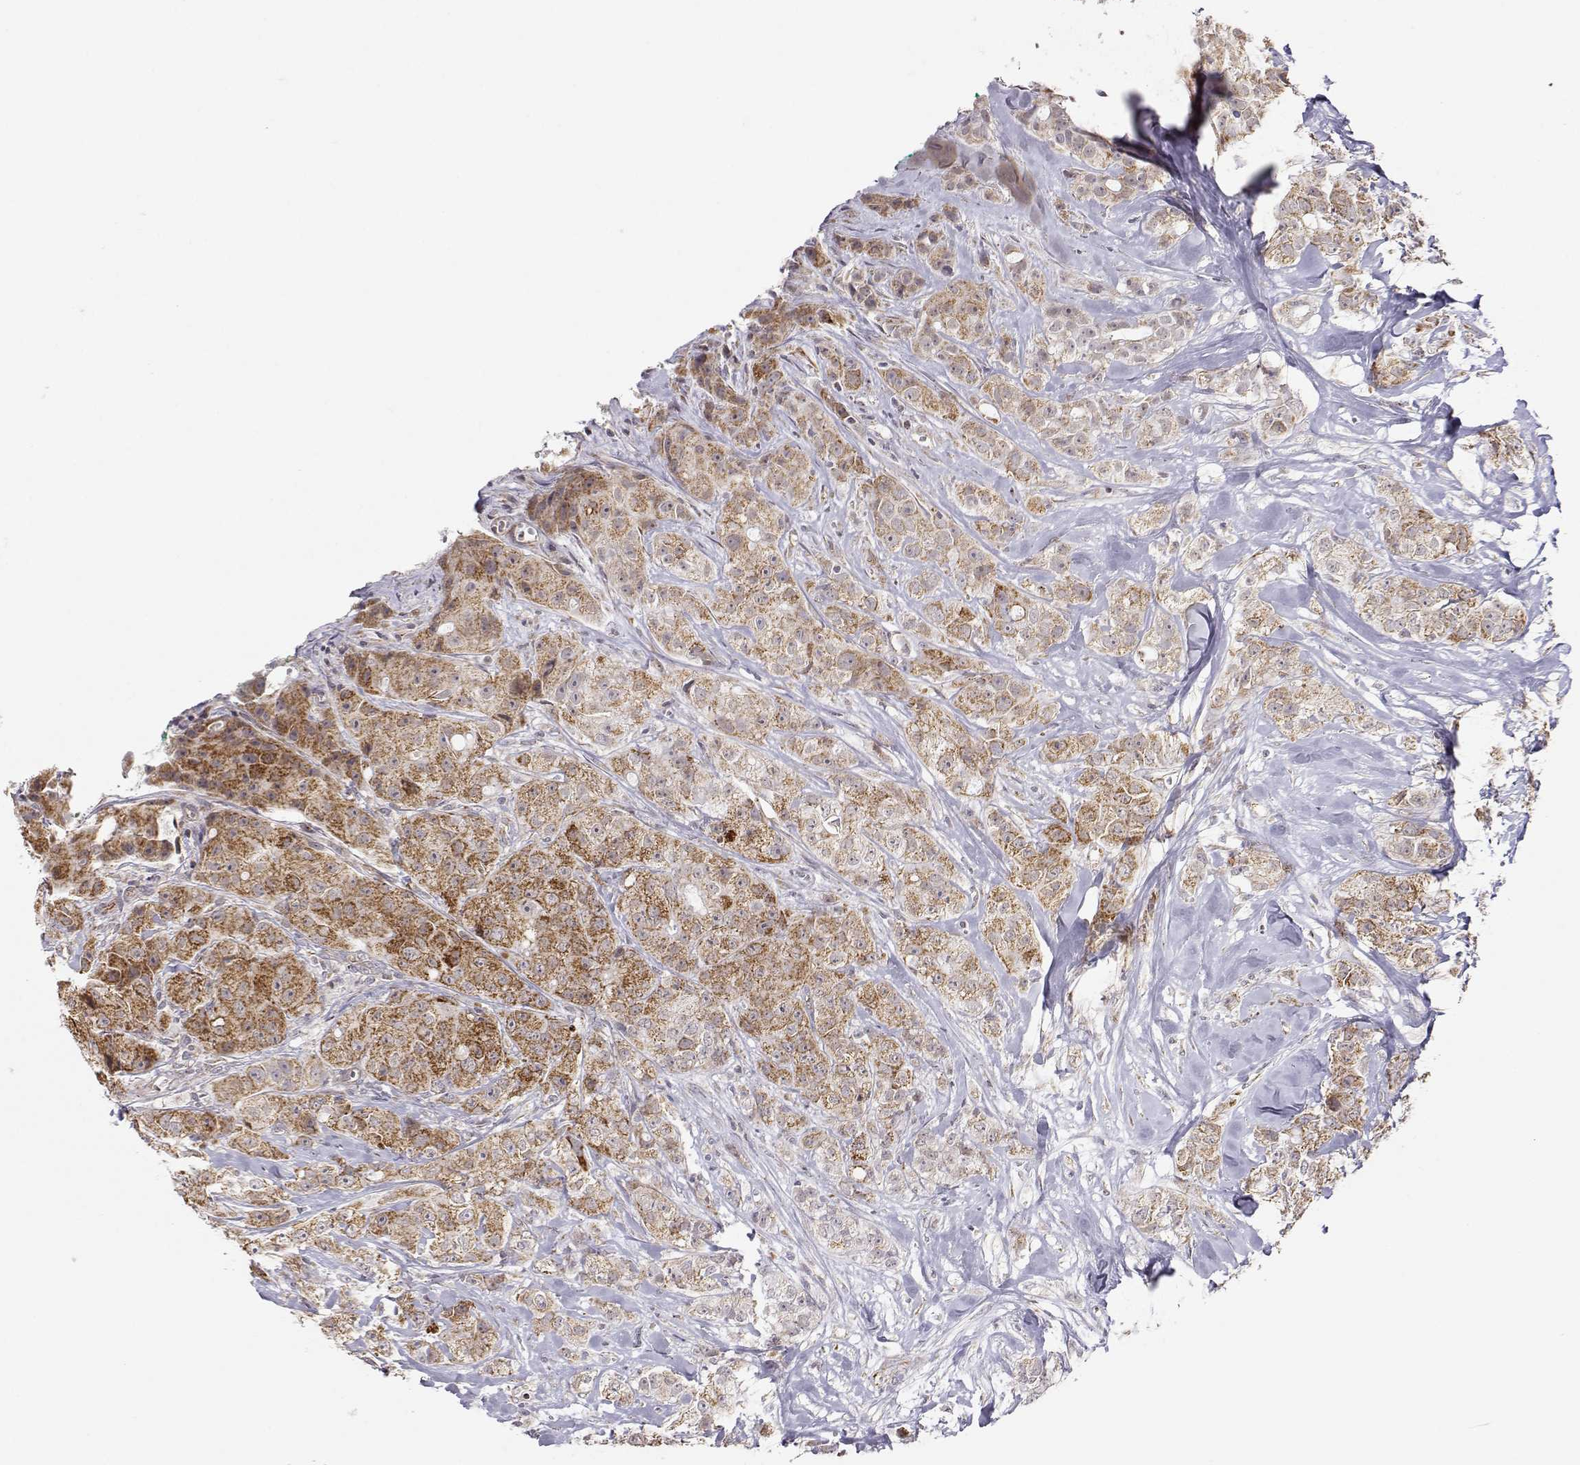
{"staining": {"intensity": "moderate", "quantity": ">75%", "location": "cytoplasmic/membranous"}, "tissue": "breast cancer", "cell_type": "Tumor cells", "image_type": "cancer", "snomed": [{"axis": "morphology", "description": "Duct carcinoma"}, {"axis": "topography", "description": "Breast"}], "caption": "Human breast intraductal carcinoma stained with a protein marker exhibits moderate staining in tumor cells.", "gene": "EXOG", "patient": {"sex": "female", "age": 43}}